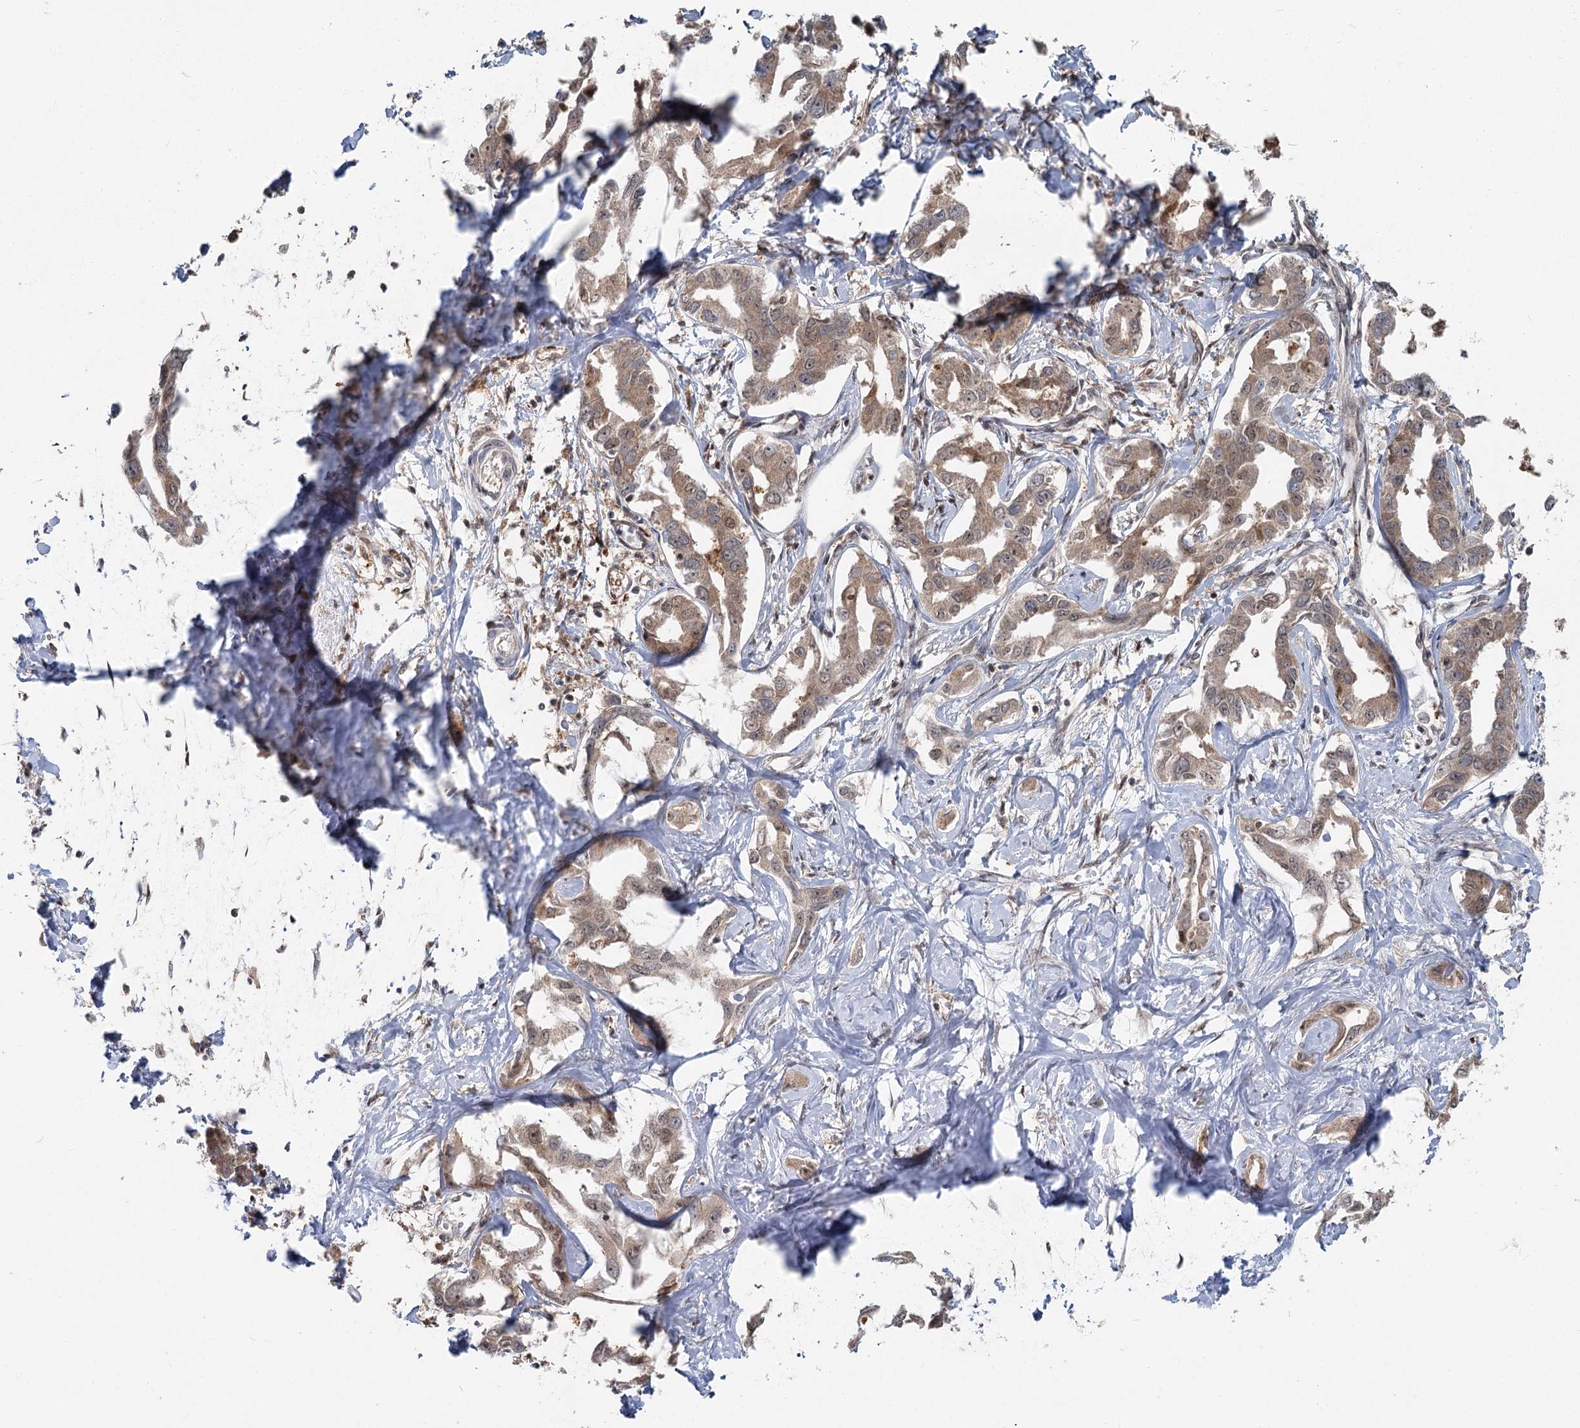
{"staining": {"intensity": "moderate", "quantity": ">75%", "location": "cytoplasmic/membranous,nuclear"}, "tissue": "liver cancer", "cell_type": "Tumor cells", "image_type": "cancer", "snomed": [{"axis": "morphology", "description": "Cholangiocarcinoma"}, {"axis": "topography", "description": "Liver"}], "caption": "This histopathology image displays liver cholangiocarcinoma stained with IHC to label a protein in brown. The cytoplasmic/membranous and nuclear of tumor cells show moderate positivity for the protein. Nuclei are counter-stained blue.", "gene": "THNSL1", "patient": {"sex": "male", "age": 59}}